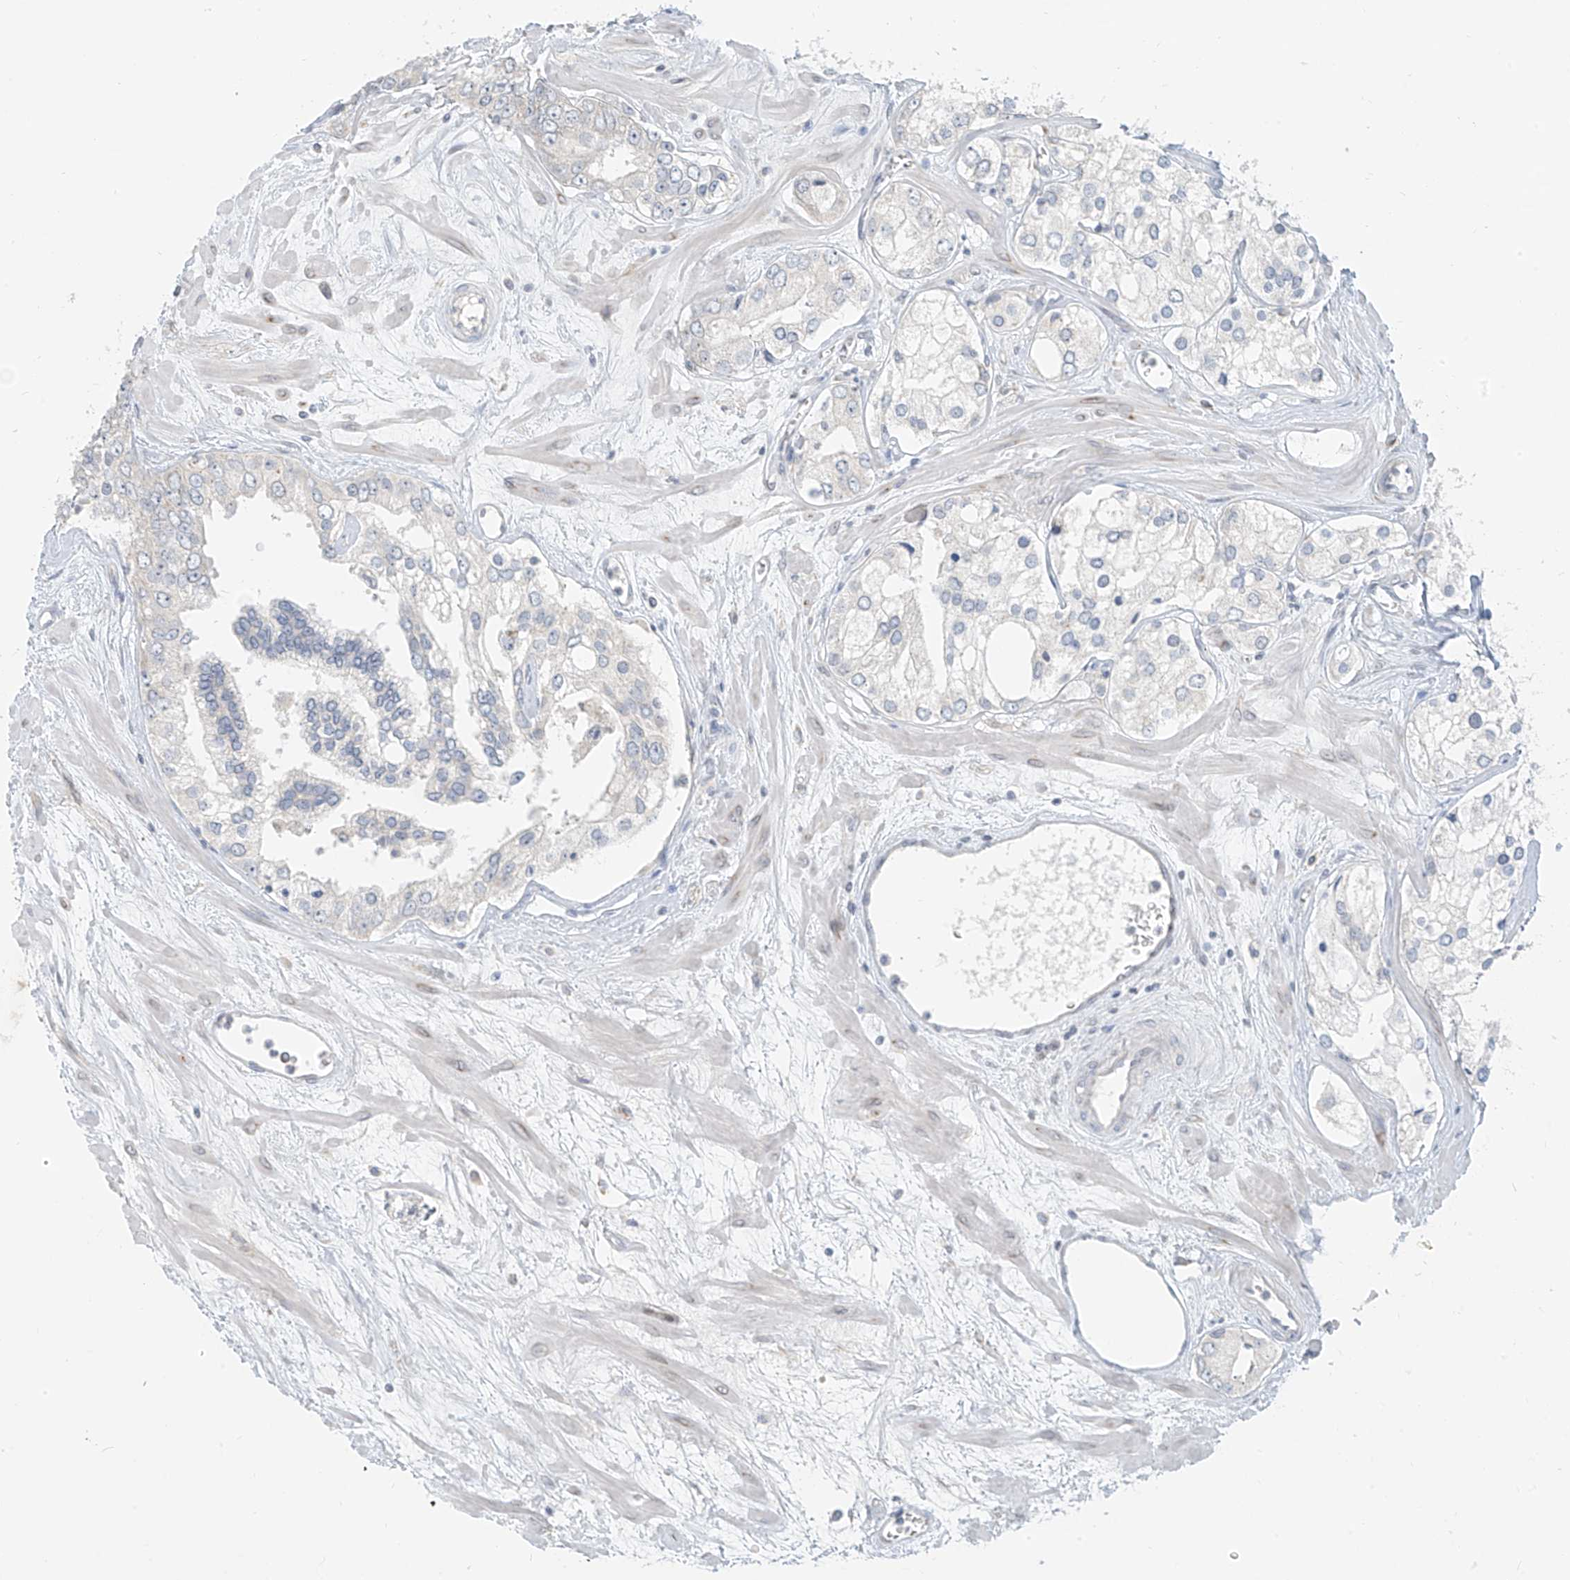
{"staining": {"intensity": "negative", "quantity": "none", "location": "none"}, "tissue": "prostate cancer", "cell_type": "Tumor cells", "image_type": "cancer", "snomed": [{"axis": "morphology", "description": "Adenocarcinoma, High grade"}, {"axis": "topography", "description": "Prostate"}], "caption": "This image is of prostate cancer (adenocarcinoma (high-grade)) stained with IHC to label a protein in brown with the nuclei are counter-stained blue. There is no expression in tumor cells. Brightfield microscopy of IHC stained with DAB (3,3'-diaminobenzidine) (brown) and hematoxylin (blue), captured at high magnification.", "gene": "C2orf42", "patient": {"sex": "male", "age": 66}}